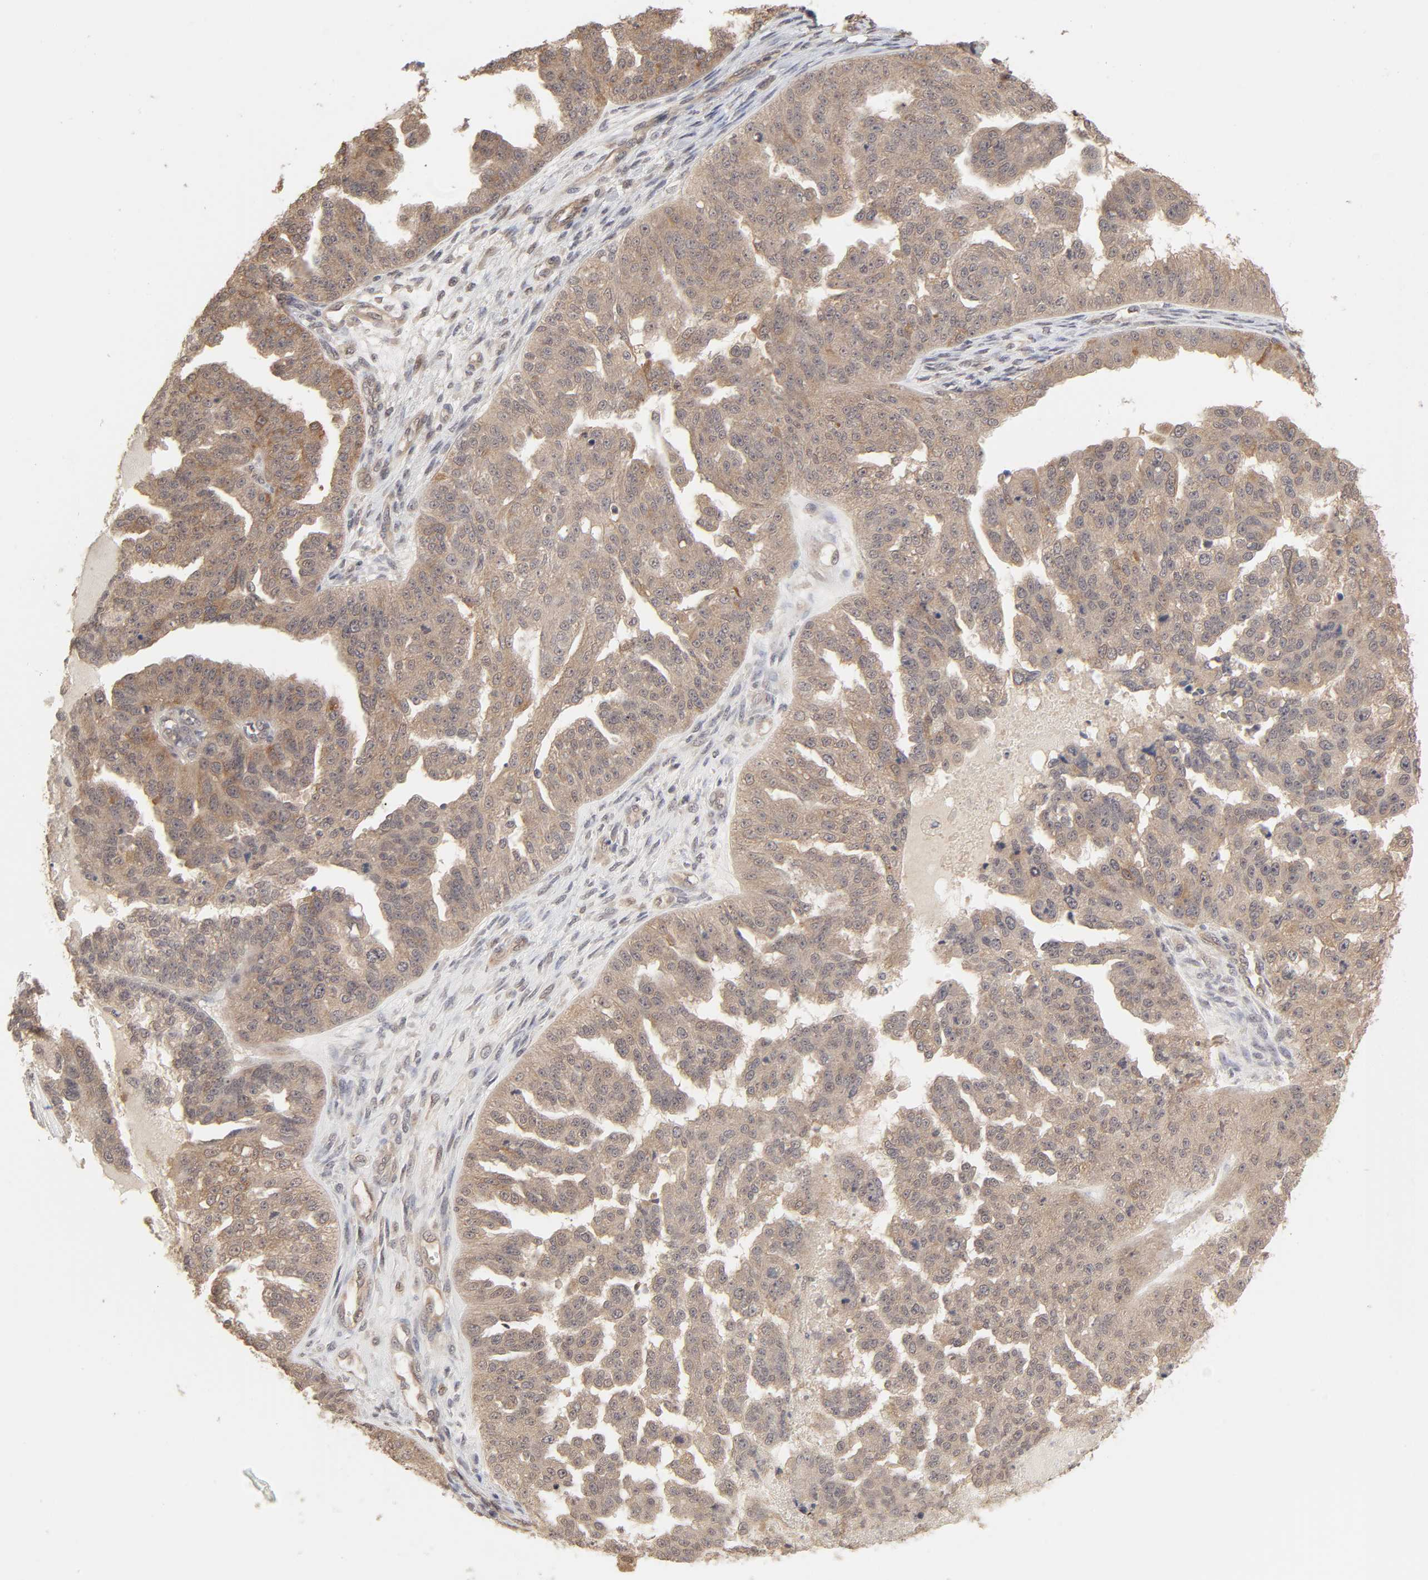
{"staining": {"intensity": "moderate", "quantity": ">75%", "location": "cytoplasmic/membranous"}, "tissue": "ovarian cancer", "cell_type": "Tumor cells", "image_type": "cancer", "snomed": [{"axis": "morphology", "description": "Cystadenocarcinoma, serous, NOS"}, {"axis": "topography", "description": "Ovary"}], "caption": "Immunohistochemical staining of human ovarian cancer reveals medium levels of moderate cytoplasmic/membranous positivity in about >75% of tumor cells. (brown staining indicates protein expression, while blue staining denotes nuclei).", "gene": "MAPK1", "patient": {"sex": "female", "age": 58}}